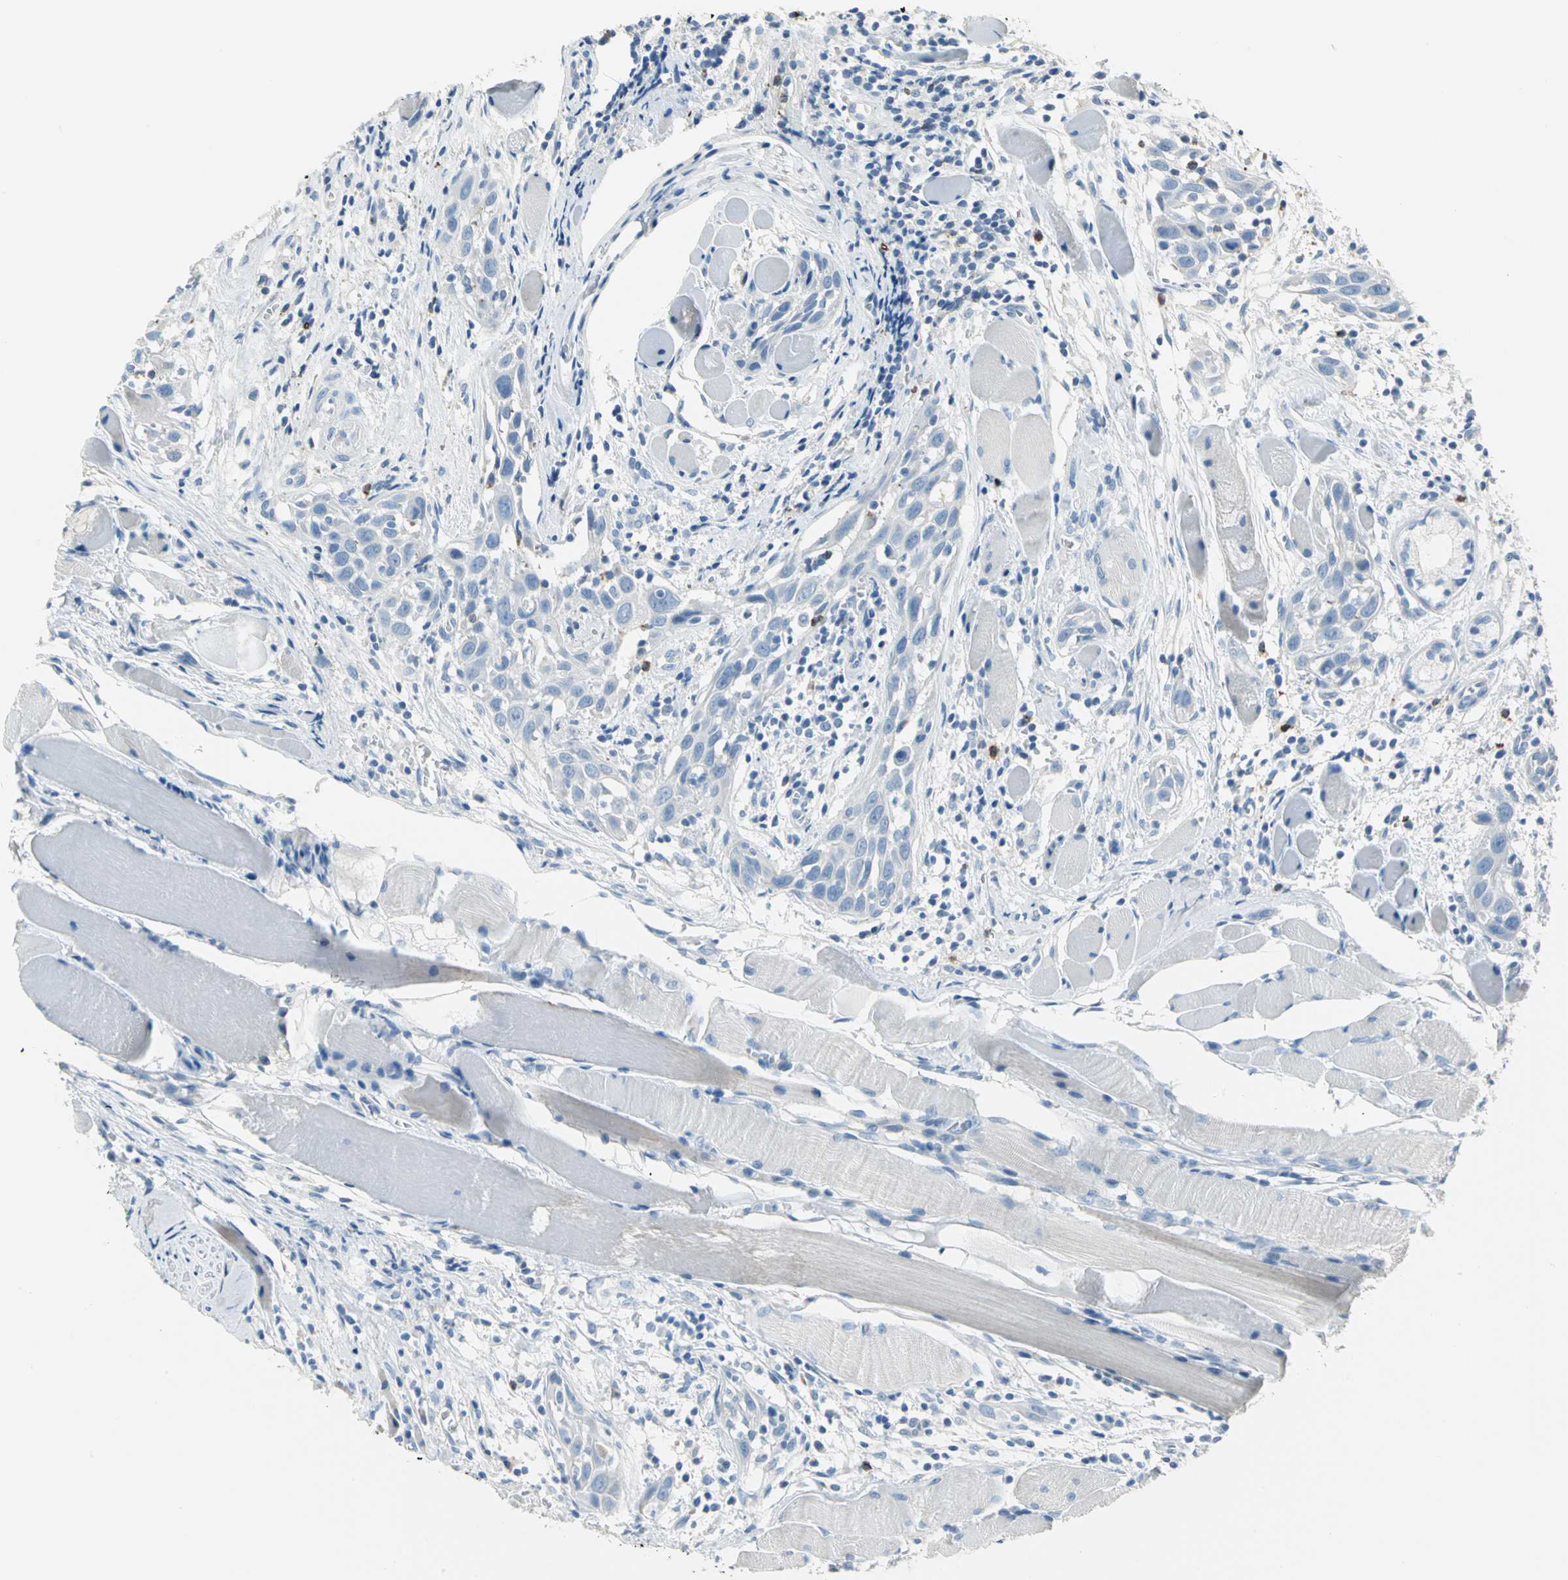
{"staining": {"intensity": "negative", "quantity": "none", "location": "none"}, "tissue": "head and neck cancer", "cell_type": "Tumor cells", "image_type": "cancer", "snomed": [{"axis": "morphology", "description": "Squamous cell carcinoma, NOS"}, {"axis": "topography", "description": "Oral tissue"}, {"axis": "topography", "description": "Head-Neck"}], "caption": "IHC photomicrograph of neoplastic tissue: human head and neck cancer stained with DAB (3,3'-diaminobenzidine) exhibits no significant protein positivity in tumor cells. (DAB (3,3'-diaminobenzidine) IHC with hematoxylin counter stain).", "gene": "ALOX15", "patient": {"sex": "female", "age": 50}}